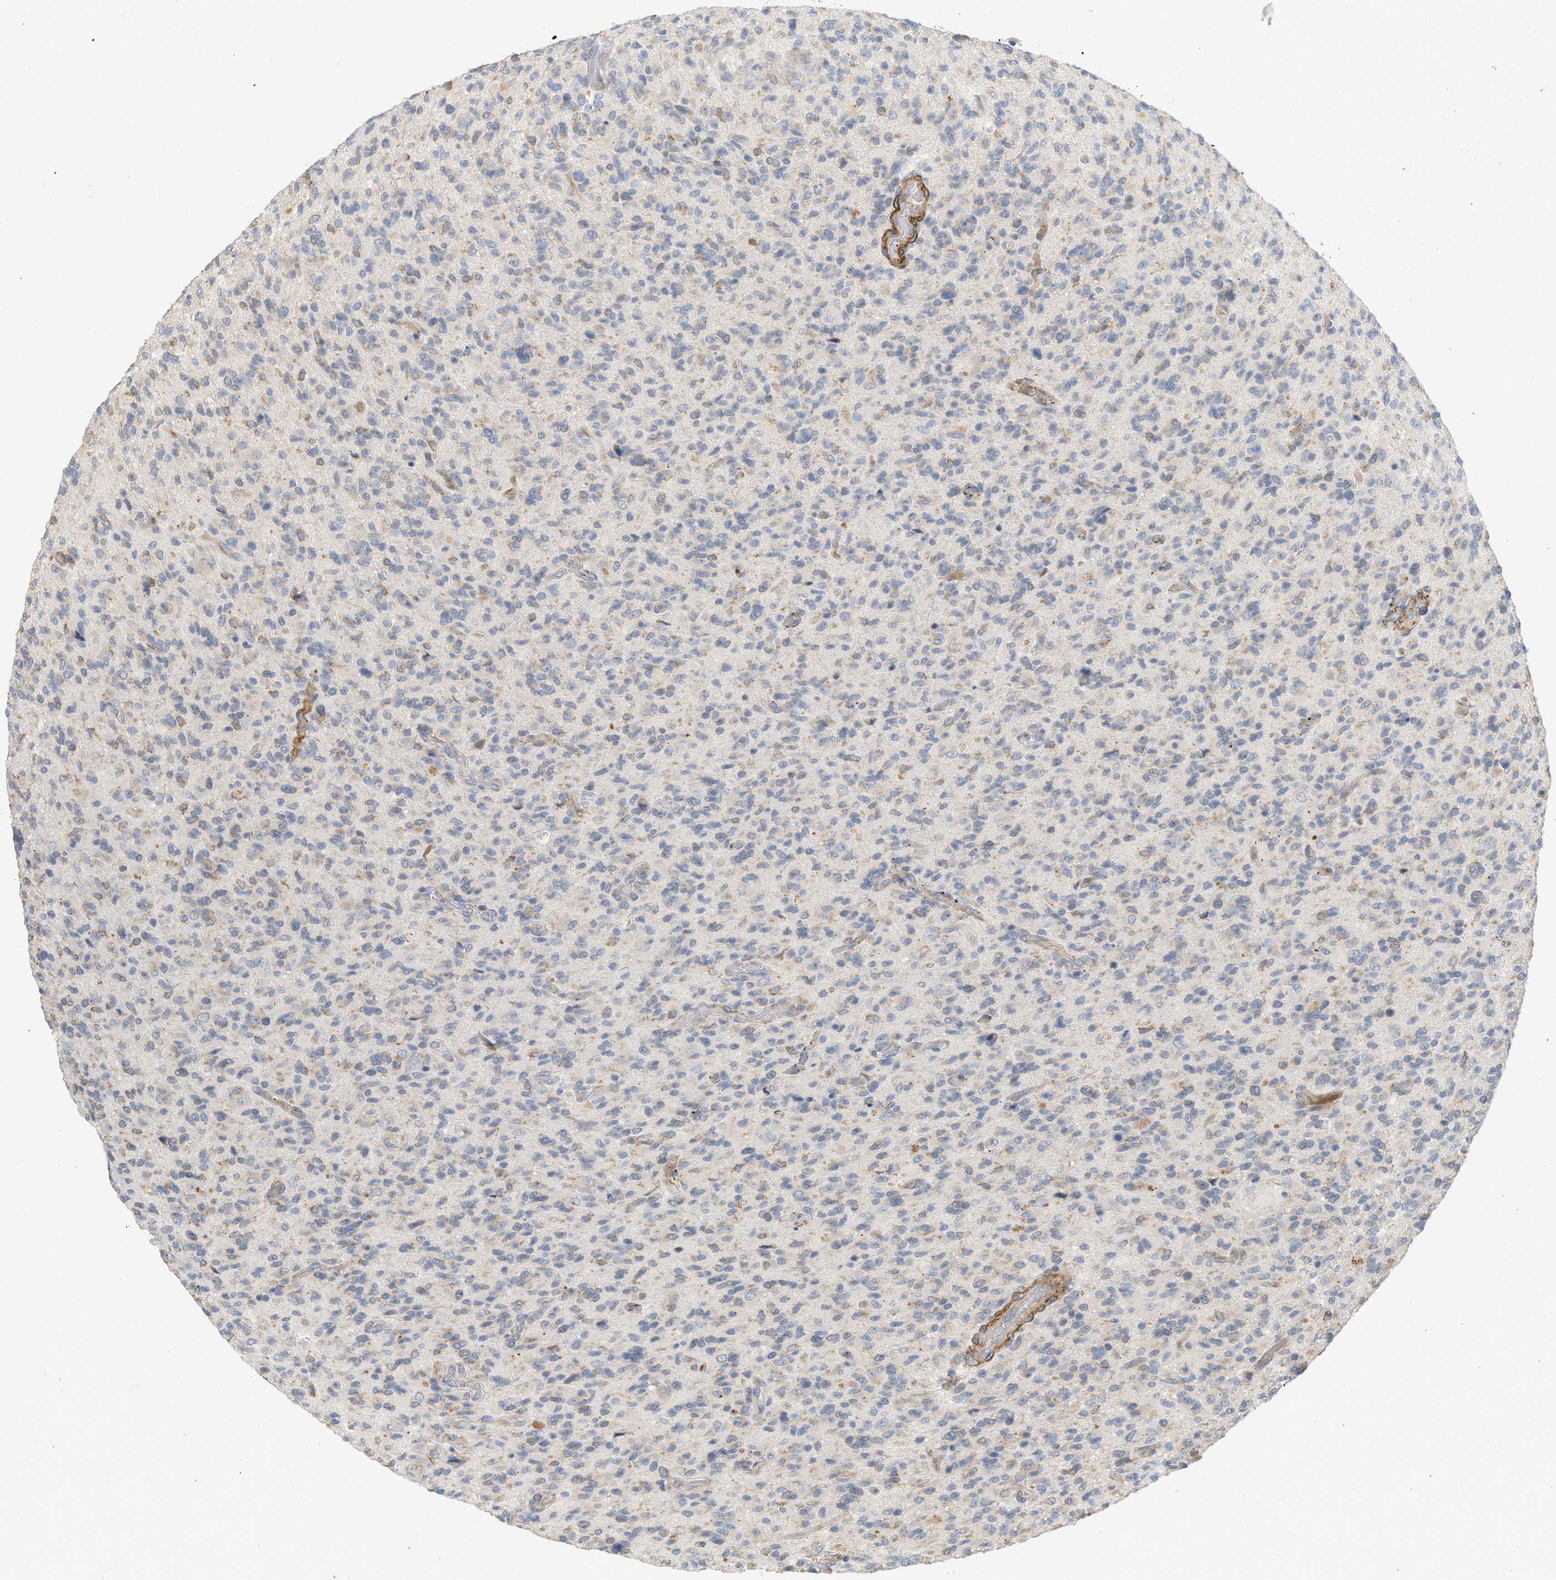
{"staining": {"intensity": "weak", "quantity": "<25%", "location": "cytoplasmic/membranous"}, "tissue": "glioma", "cell_type": "Tumor cells", "image_type": "cancer", "snomed": [{"axis": "morphology", "description": "Glioma, malignant, High grade"}, {"axis": "topography", "description": "Brain"}], "caption": "A high-resolution histopathology image shows IHC staining of malignant glioma (high-grade), which reveals no significant staining in tumor cells. The staining was performed using DAB (3,3'-diaminobenzidine) to visualize the protein expression in brown, while the nuclei were stained in blue with hematoxylin (Magnification: 20x).", "gene": "SVOP", "patient": {"sex": "male", "age": 71}}